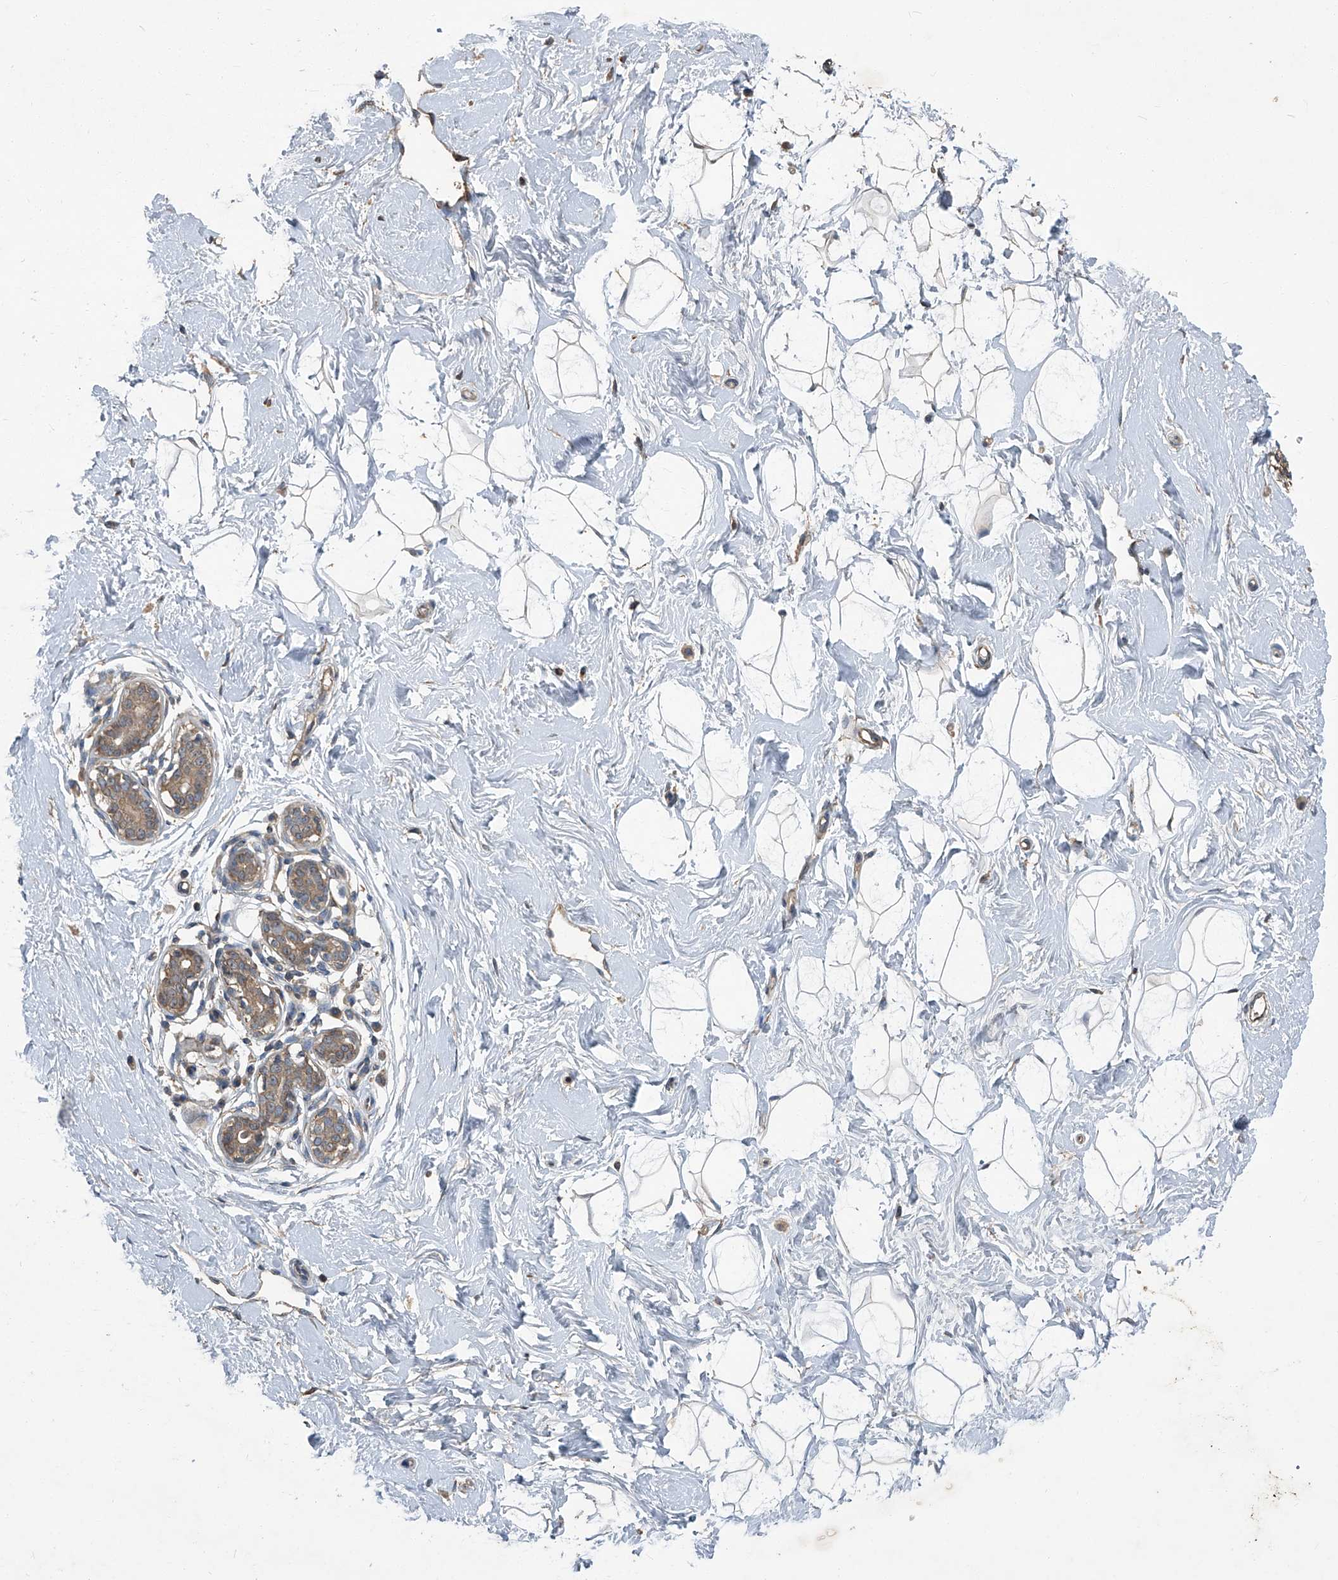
{"staining": {"intensity": "negative", "quantity": "none", "location": "none"}, "tissue": "breast", "cell_type": "Adipocytes", "image_type": "normal", "snomed": [{"axis": "morphology", "description": "Normal tissue, NOS"}, {"axis": "morphology", "description": "Adenoma, NOS"}, {"axis": "topography", "description": "Breast"}], "caption": "The photomicrograph demonstrates no significant positivity in adipocytes of breast.", "gene": "ANKRD34A", "patient": {"sex": "female", "age": 23}}